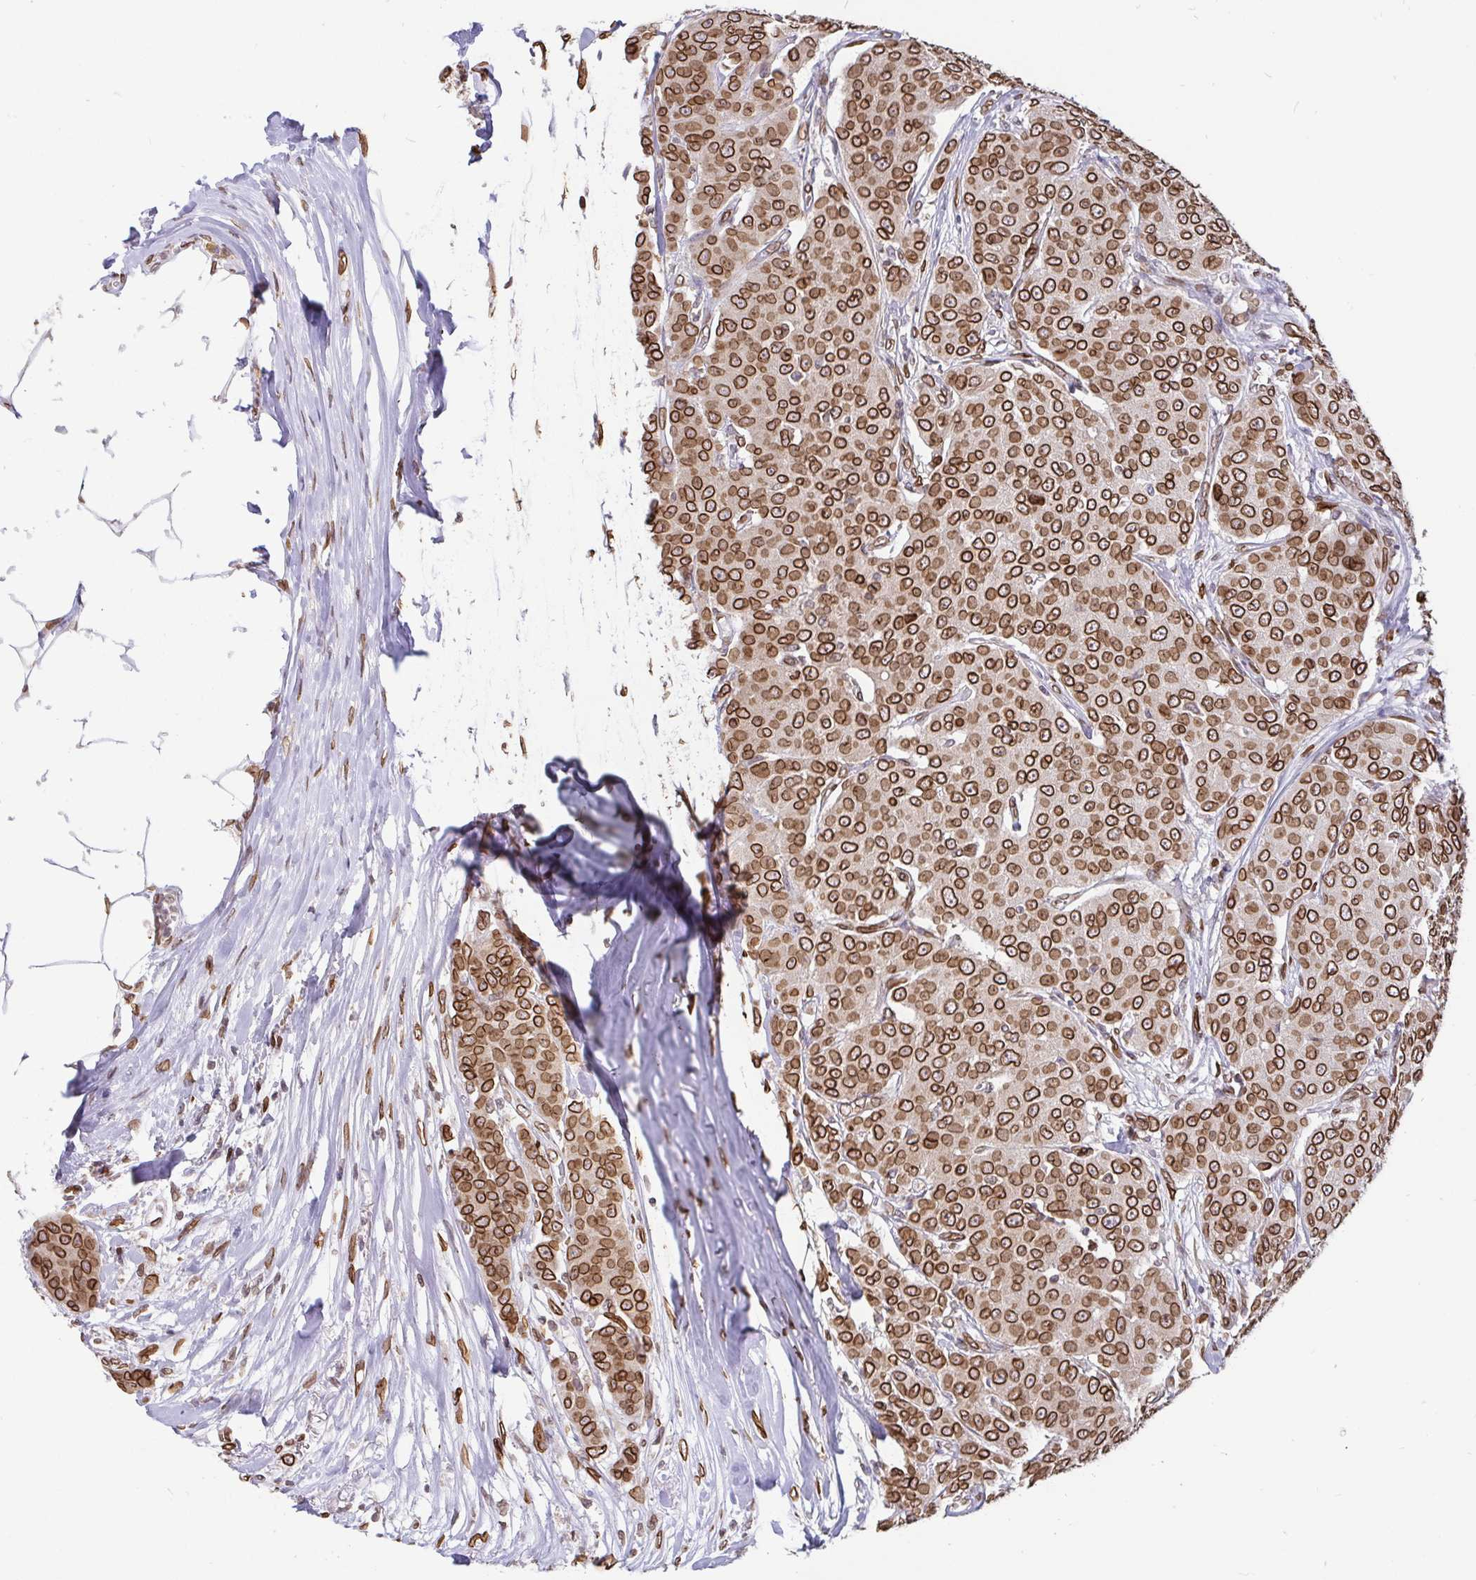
{"staining": {"intensity": "moderate", "quantity": ">75%", "location": "cytoplasmic/membranous,nuclear"}, "tissue": "breast cancer", "cell_type": "Tumor cells", "image_type": "cancer", "snomed": [{"axis": "morphology", "description": "Duct carcinoma"}, {"axis": "topography", "description": "Breast"}], "caption": "Invasive ductal carcinoma (breast) was stained to show a protein in brown. There is medium levels of moderate cytoplasmic/membranous and nuclear positivity in about >75% of tumor cells.", "gene": "EMD", "patient": {"sex": "female", "age": 91}}